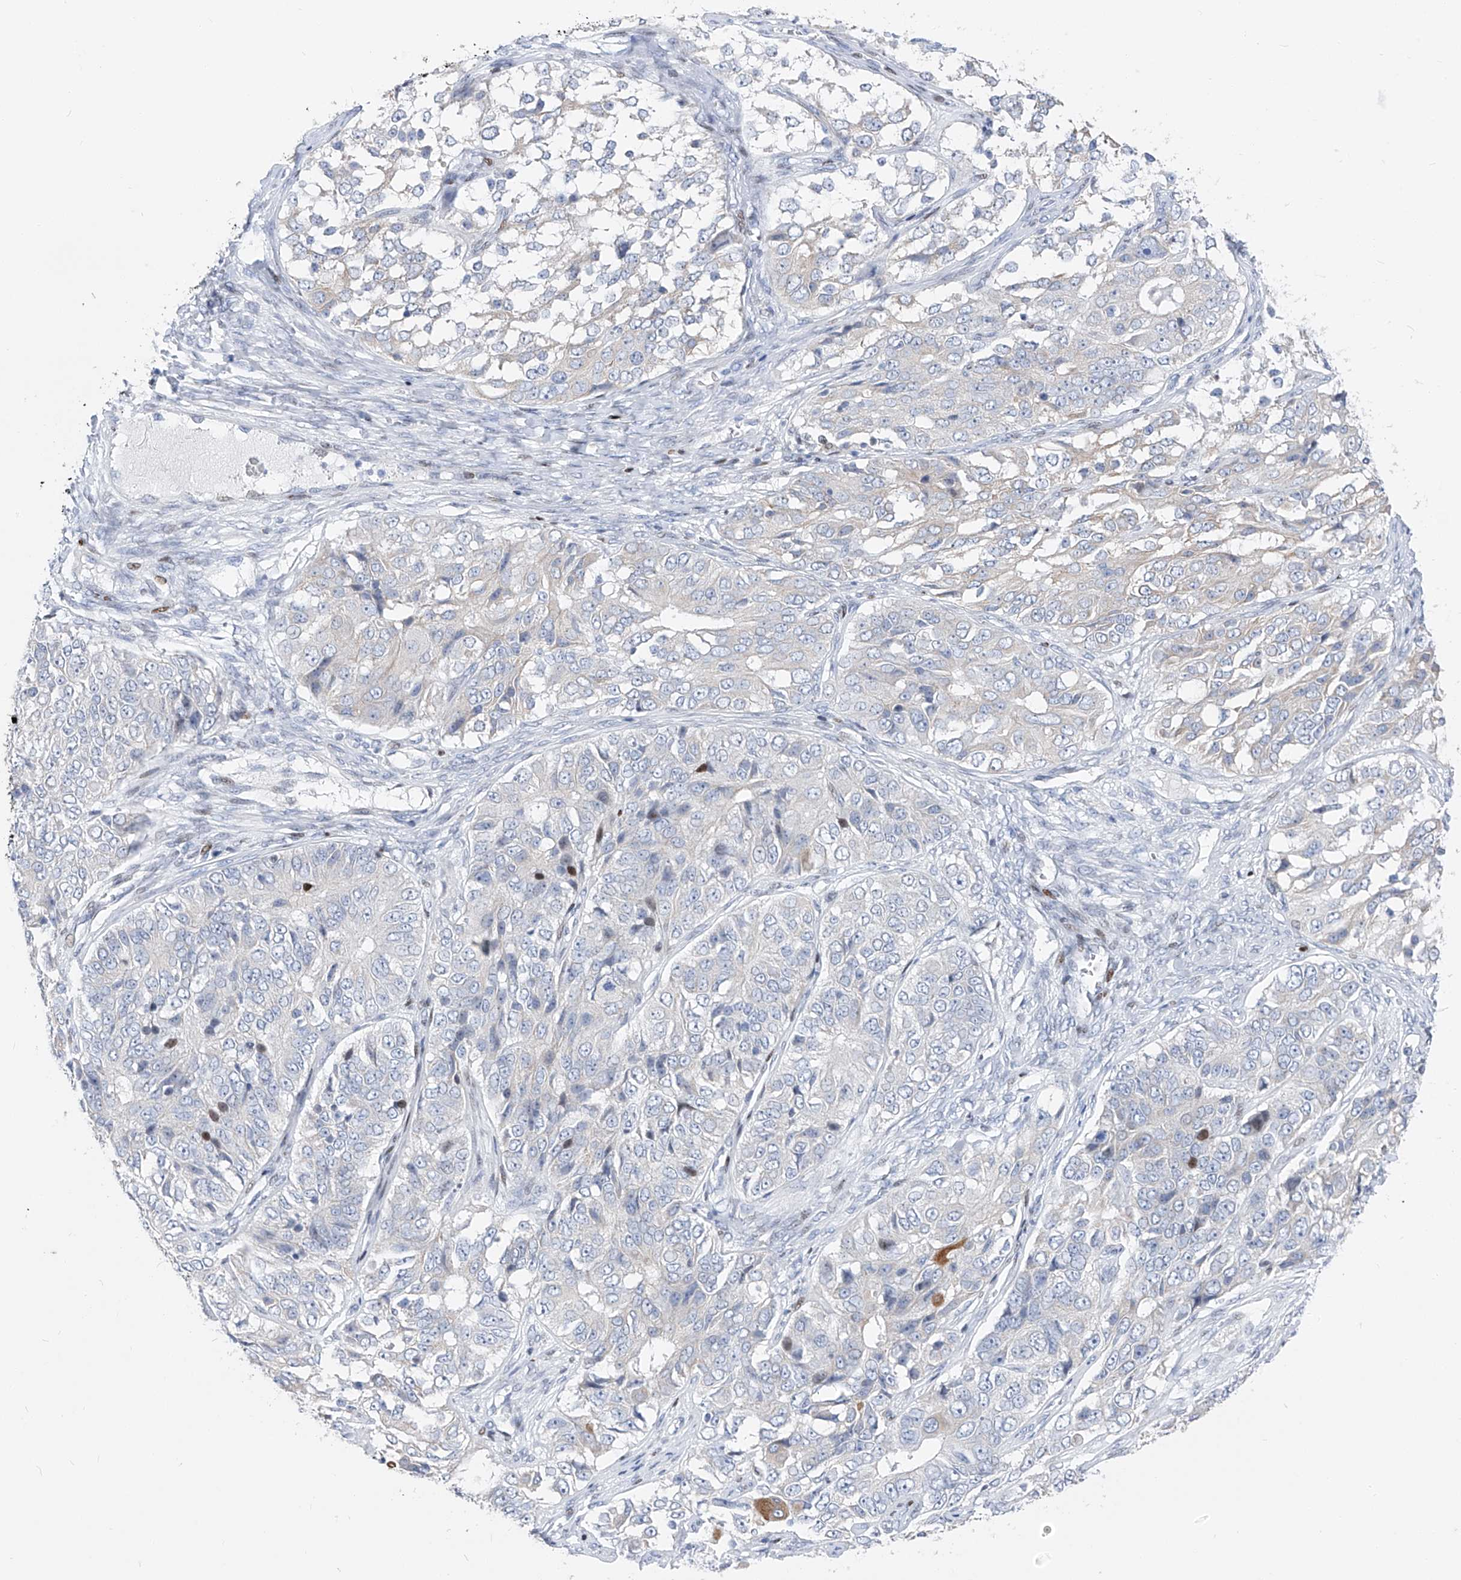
{"staining": {"intensity": "negative", "quantity": "none", "location": "none"}, "tissue": "ovarian cancer", "cell_type": "Tumor cells", "image_type": "cancer", "snomed": [{"axis": "morphology", "description": "Carcinoma, endometroid"}, {"axis": "topography", "description": "Ovary"}], "caption": "IHC image of neoplastic tissue: endometroid carcinoma (ovarian) stained with DAB shows no significant protein positivity in tumor cells.", "gene": "FRS3", "patient": {"sex": "female", "age": 51}}